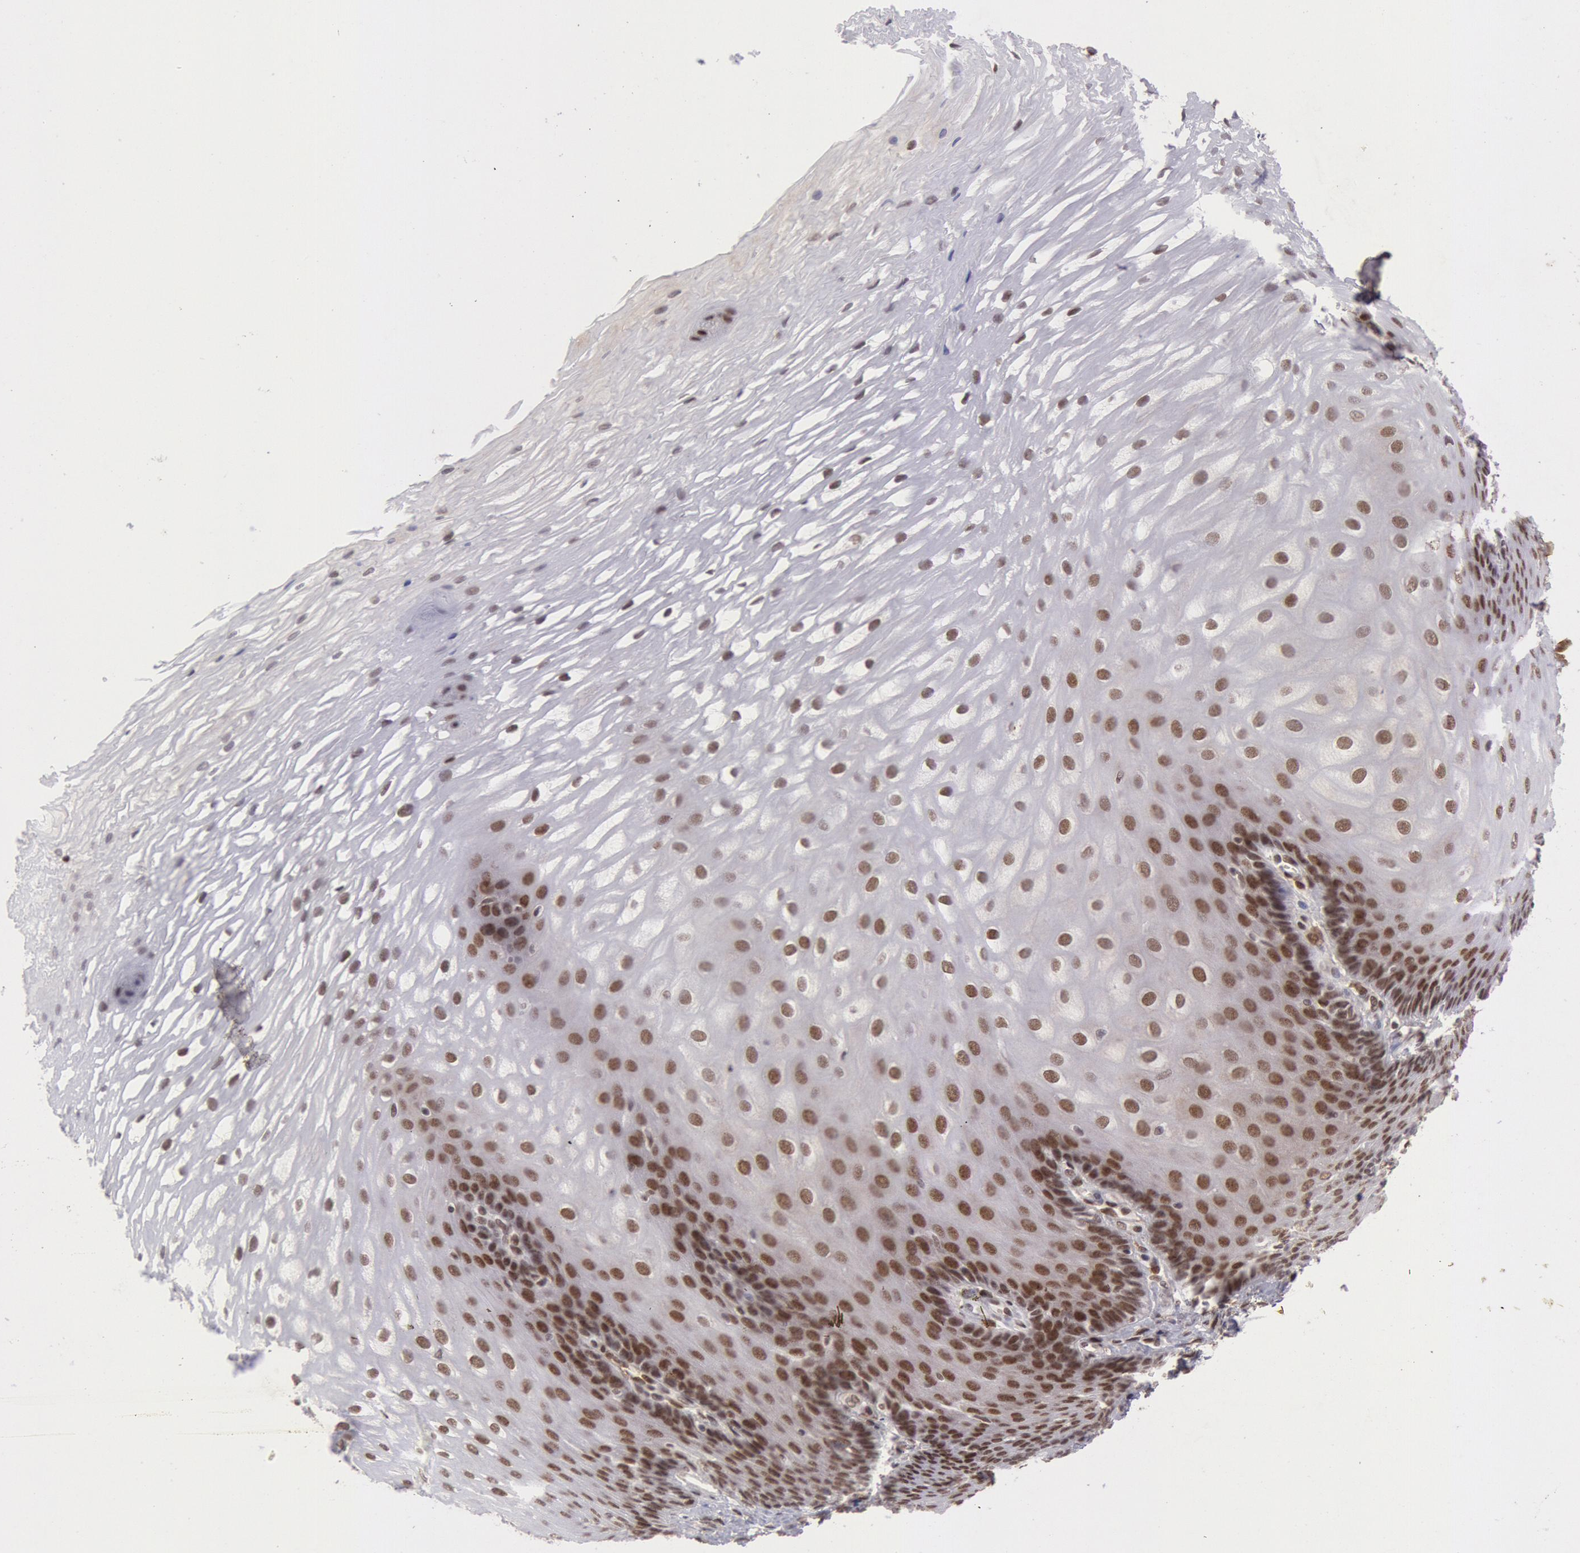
{"staining": {"intensity": "moderate", "quantity": "25%-75%", "location": "nuclear"}, "tissue": "esophagus", "cell_type": "Squamous epithelial cells", "image_type": "normal", "snomed": [{"axis": "morphology", "description": "Normal tissue, NOS"}, {"axis": "morphology", "description": "Adenocarcinoma, NOS"}, {"axis": "topography", "description": "Esophagus"}, {"axis": "topography", "description": "Stomach"}], "caption": "Unremarkable esophagus reveals moderate nuclear expression in approximately 25%-75% of squamous epithelial cells The staining was performed using DAB, with brown indicating positive protein expression. Nuclei are stained blue with hematoxylin..", "gene": "CDKN2B", "patient": {"sex": "male", "age": 62}}